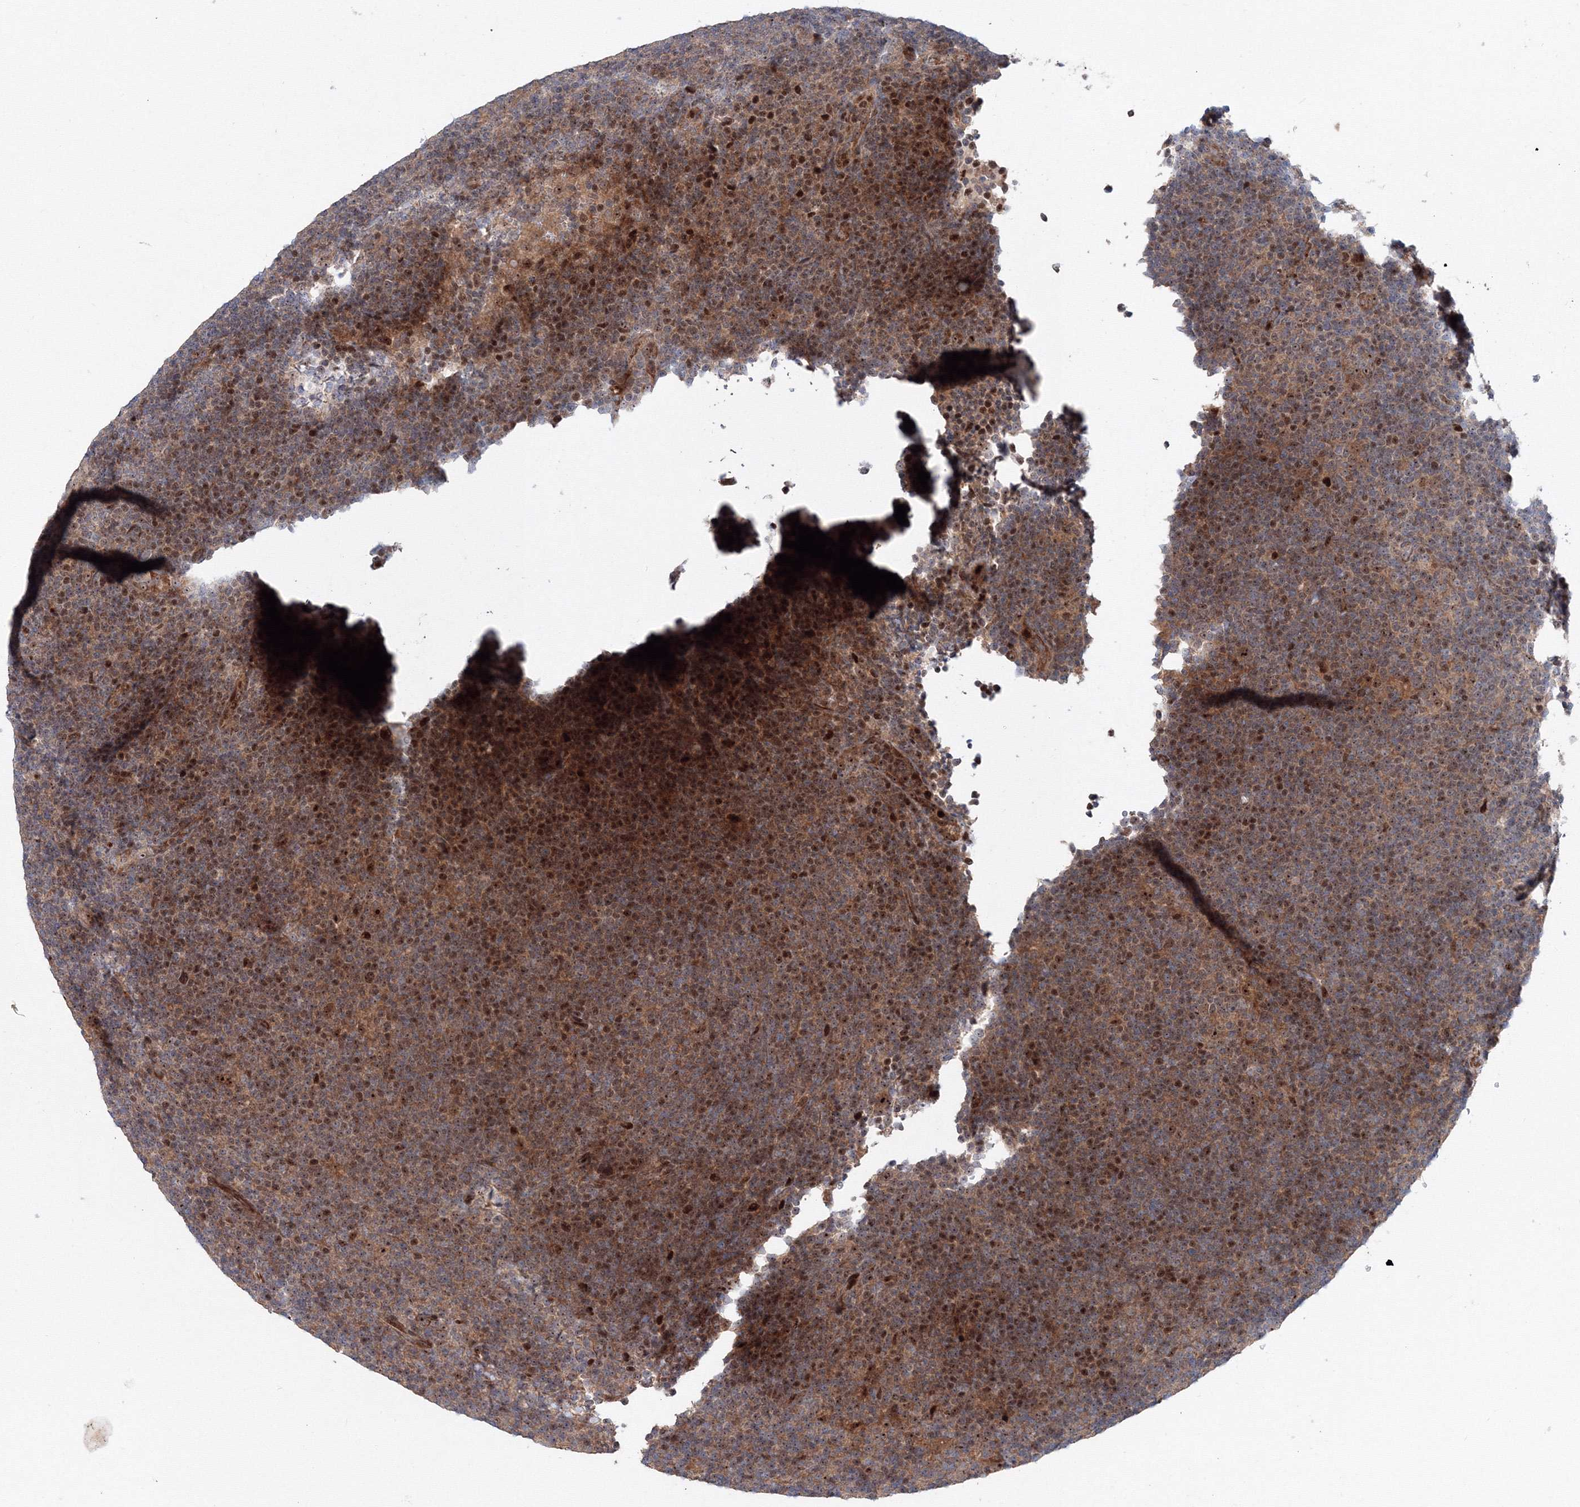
{"staining": {"intensity": "moderate", "quantity": ">75%", "location": "cytoplasmic/membranous,nuclear"}, "tissue": "lymphoma", "cell_type": "Tumor cells", "image_type": "cancer", "snomed": [{"axis": "morphology", "description": "Hodgkin's disease, NOS"}, {"axis": "topography", "description": "Lymph node"}], "caption": "Approximately >75% of tumor cells in Hodgkin's disease exhibit moderate cytoplasmic/membranous and nuclear protein staining as visualized by brown immunohistochemical staining.", "gene": "ANKAR", "patient": {"sex": "female", "age": 57}}